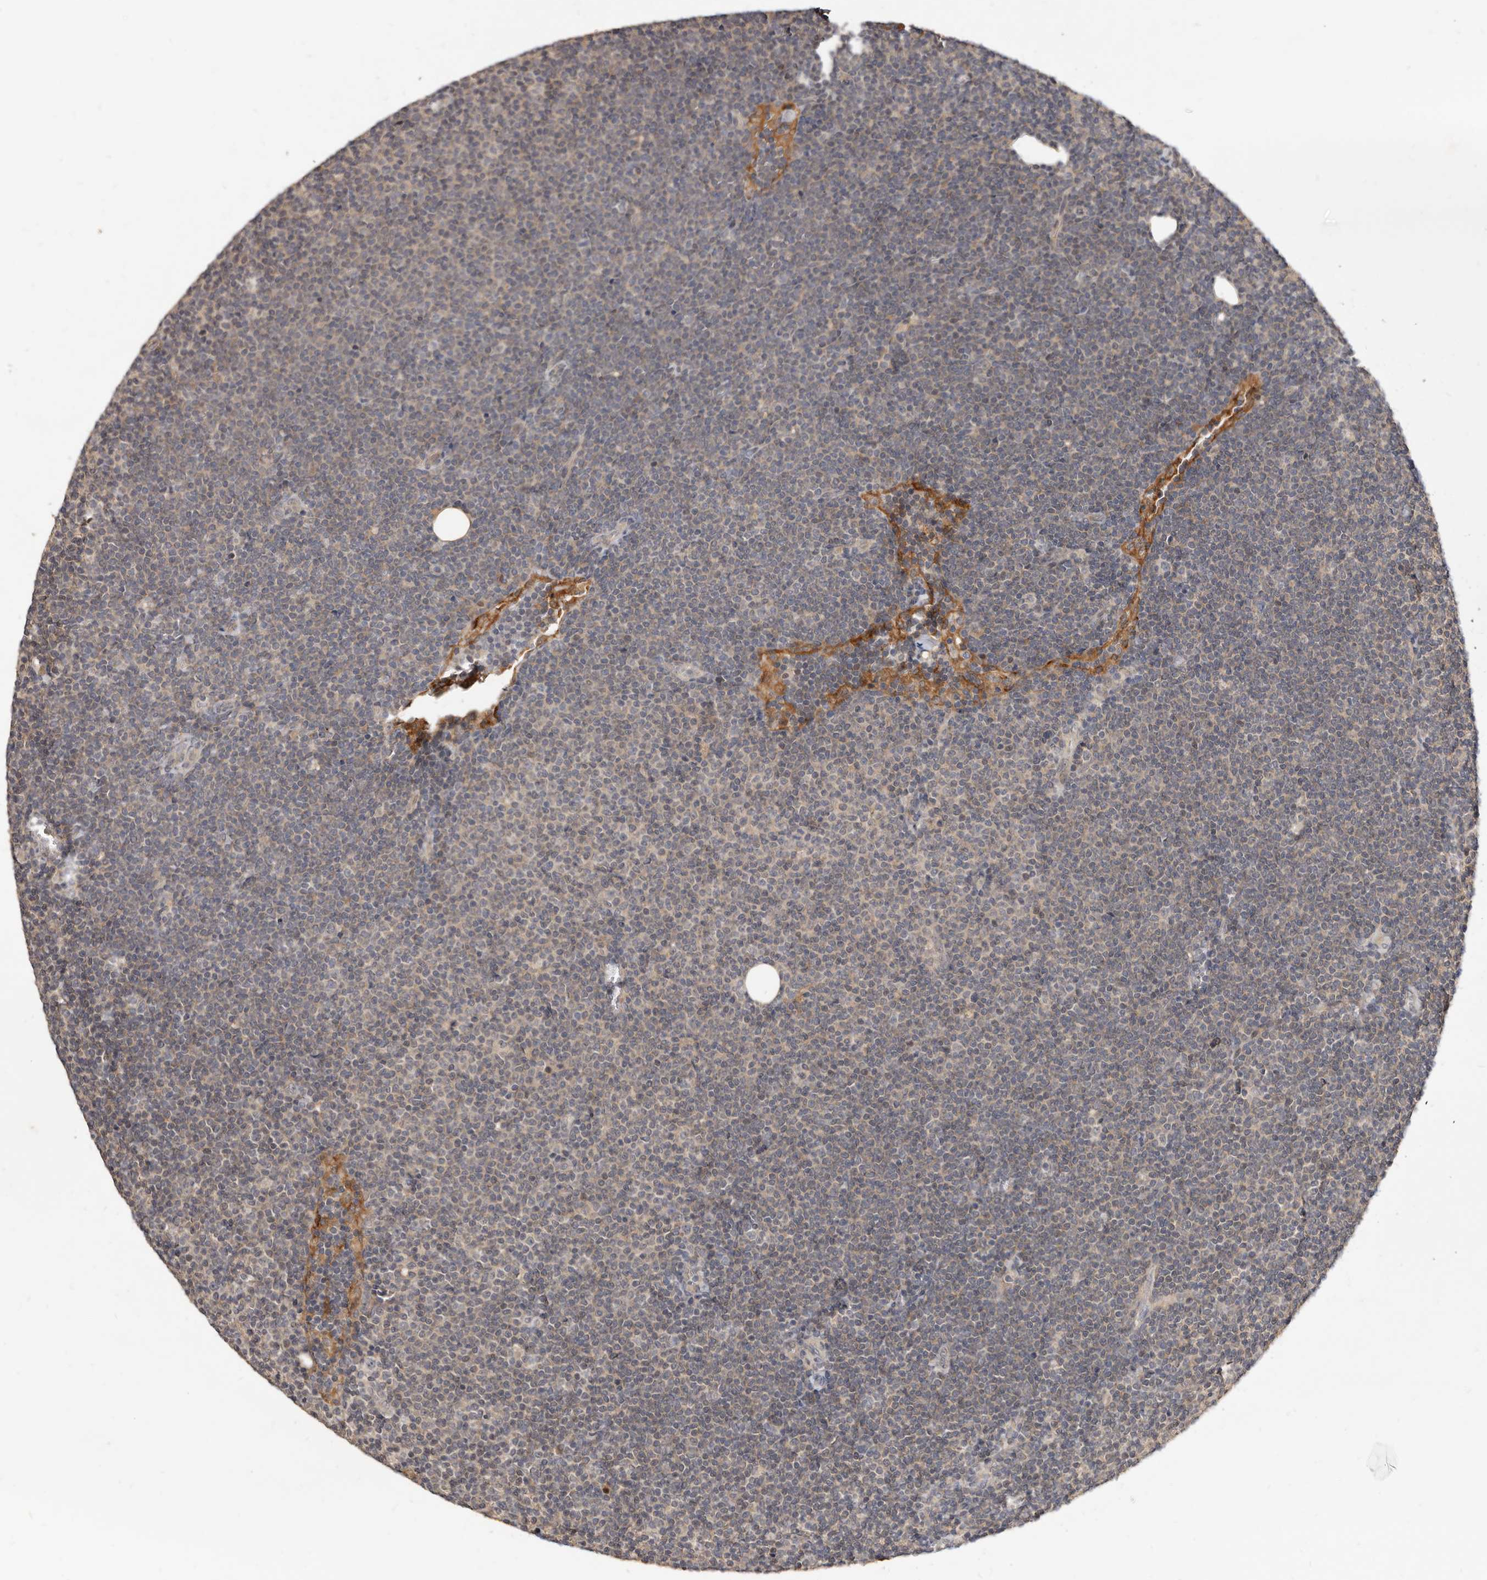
{"staining": {"intensity": "negative", "quantity": "none", "location": "none"}, "tissue": "lymphoma", "cell_type": "Tumor cells", "image_type": "cancer", "snomed": [{"axis": "morphology", "description": "Malignant lymphoma, non-Hodgkin's type, Low grade"}, {"axis": "topography", "description": "Lymph node"}], "caption": "This is an immunohistochemistry (IHC) micrograph of human malignant lymphoma, non-Hodgkin's type (low-grade). There is no expression in tumor cells.", "gene": "INAVA", "patient": {"sex": "female", "age": 53}}